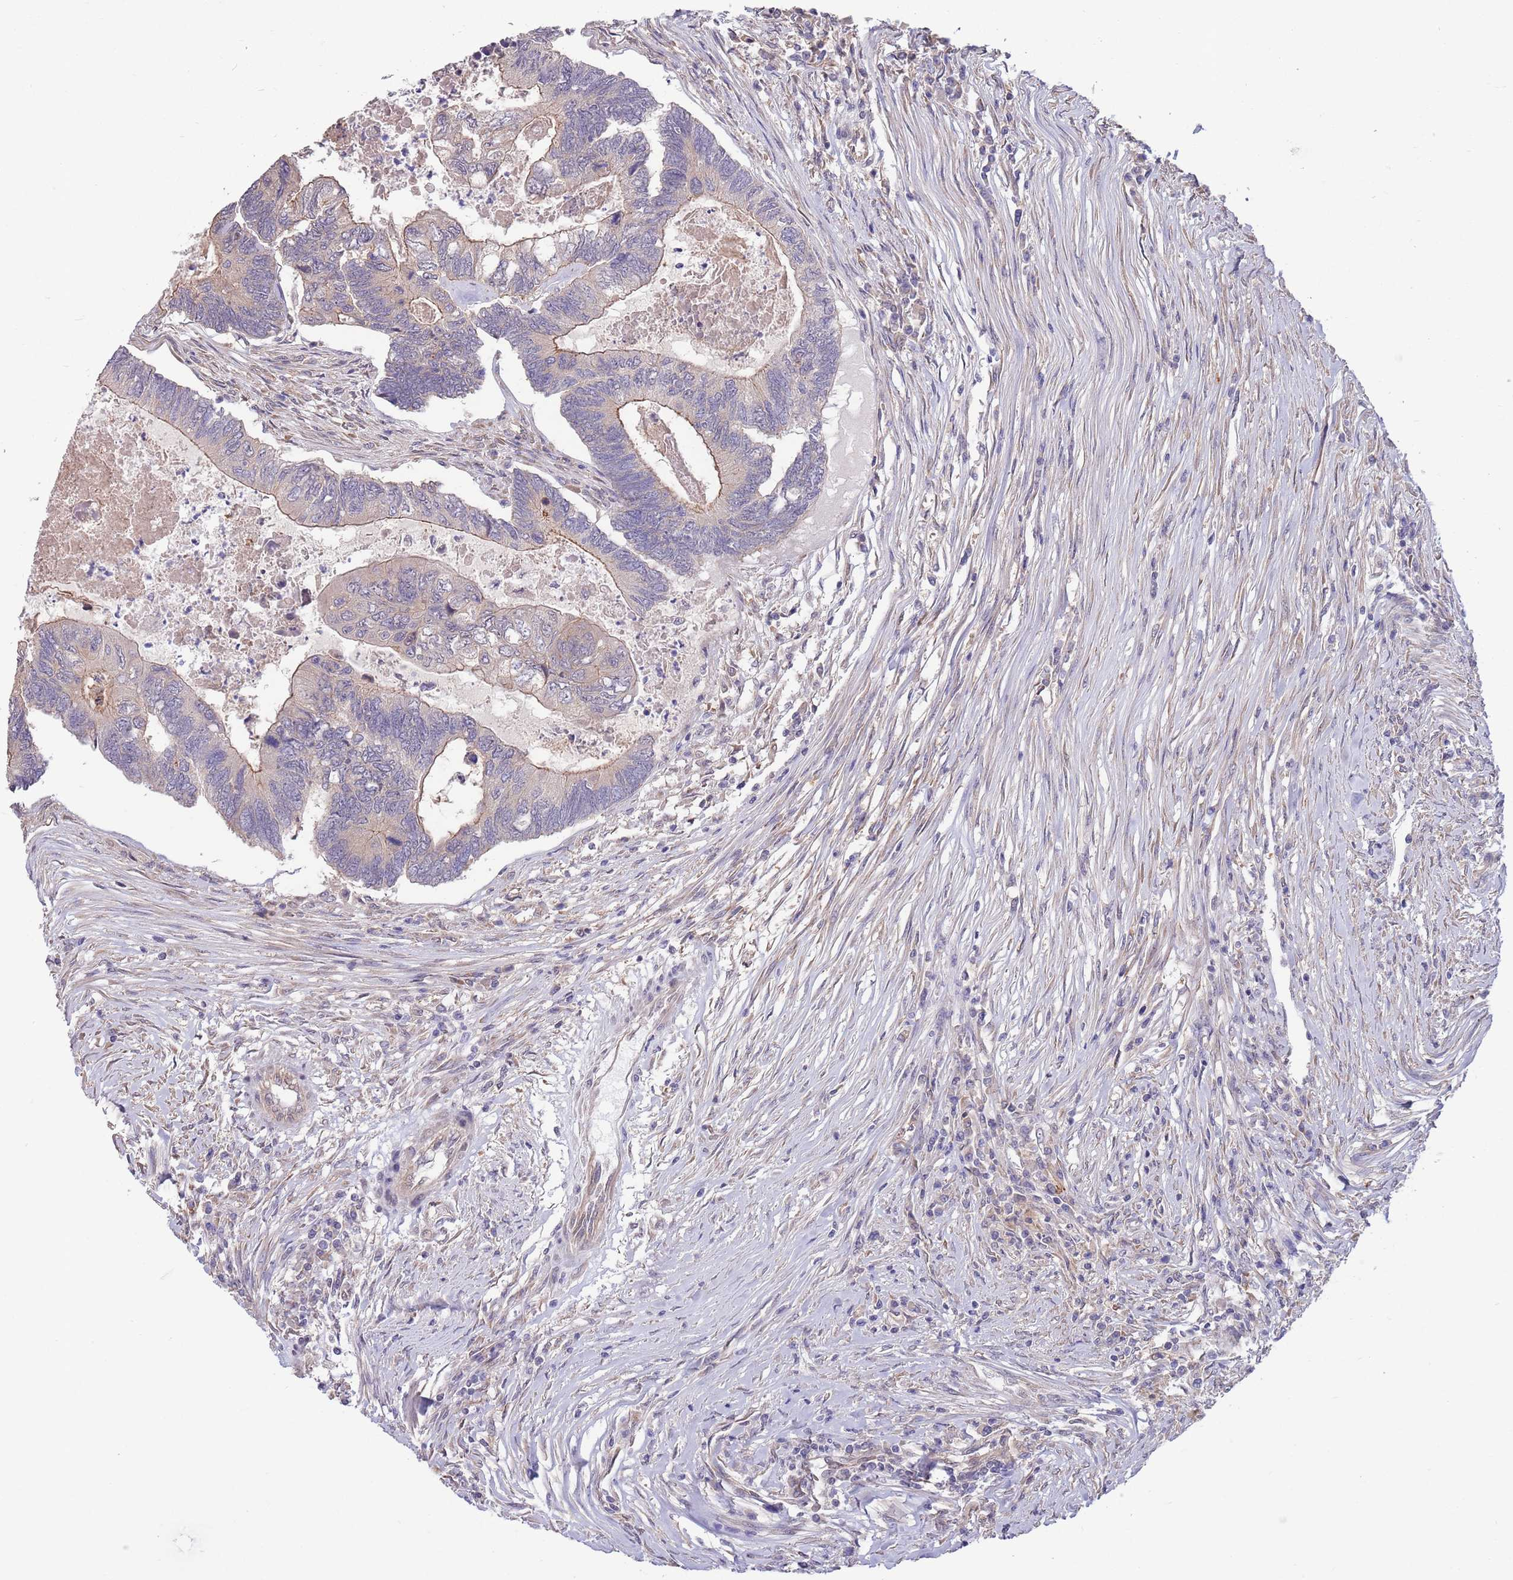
{"staining": {"intensity": "moderate", "quantity": "25%-75%", "location": "cytoplasmic/membranous"}, "tissue": "colorectal cancer", "cell_type": "Tumor cells", "image_type": "cancer", "snomed": [{"axis": "morphology", "description": "Adenocarcinoma, NOS"}, {"axis": "topography", "description": "Colon"}], "caption": "Tumor cells exhibit medium levels of moderate cytoplasmic/membranous expression in about 25%-75% of cells in adenocarcinoma (colorectal).", "gene": "MARVELD2", "patient": {"sex": "female", "age": 67}}